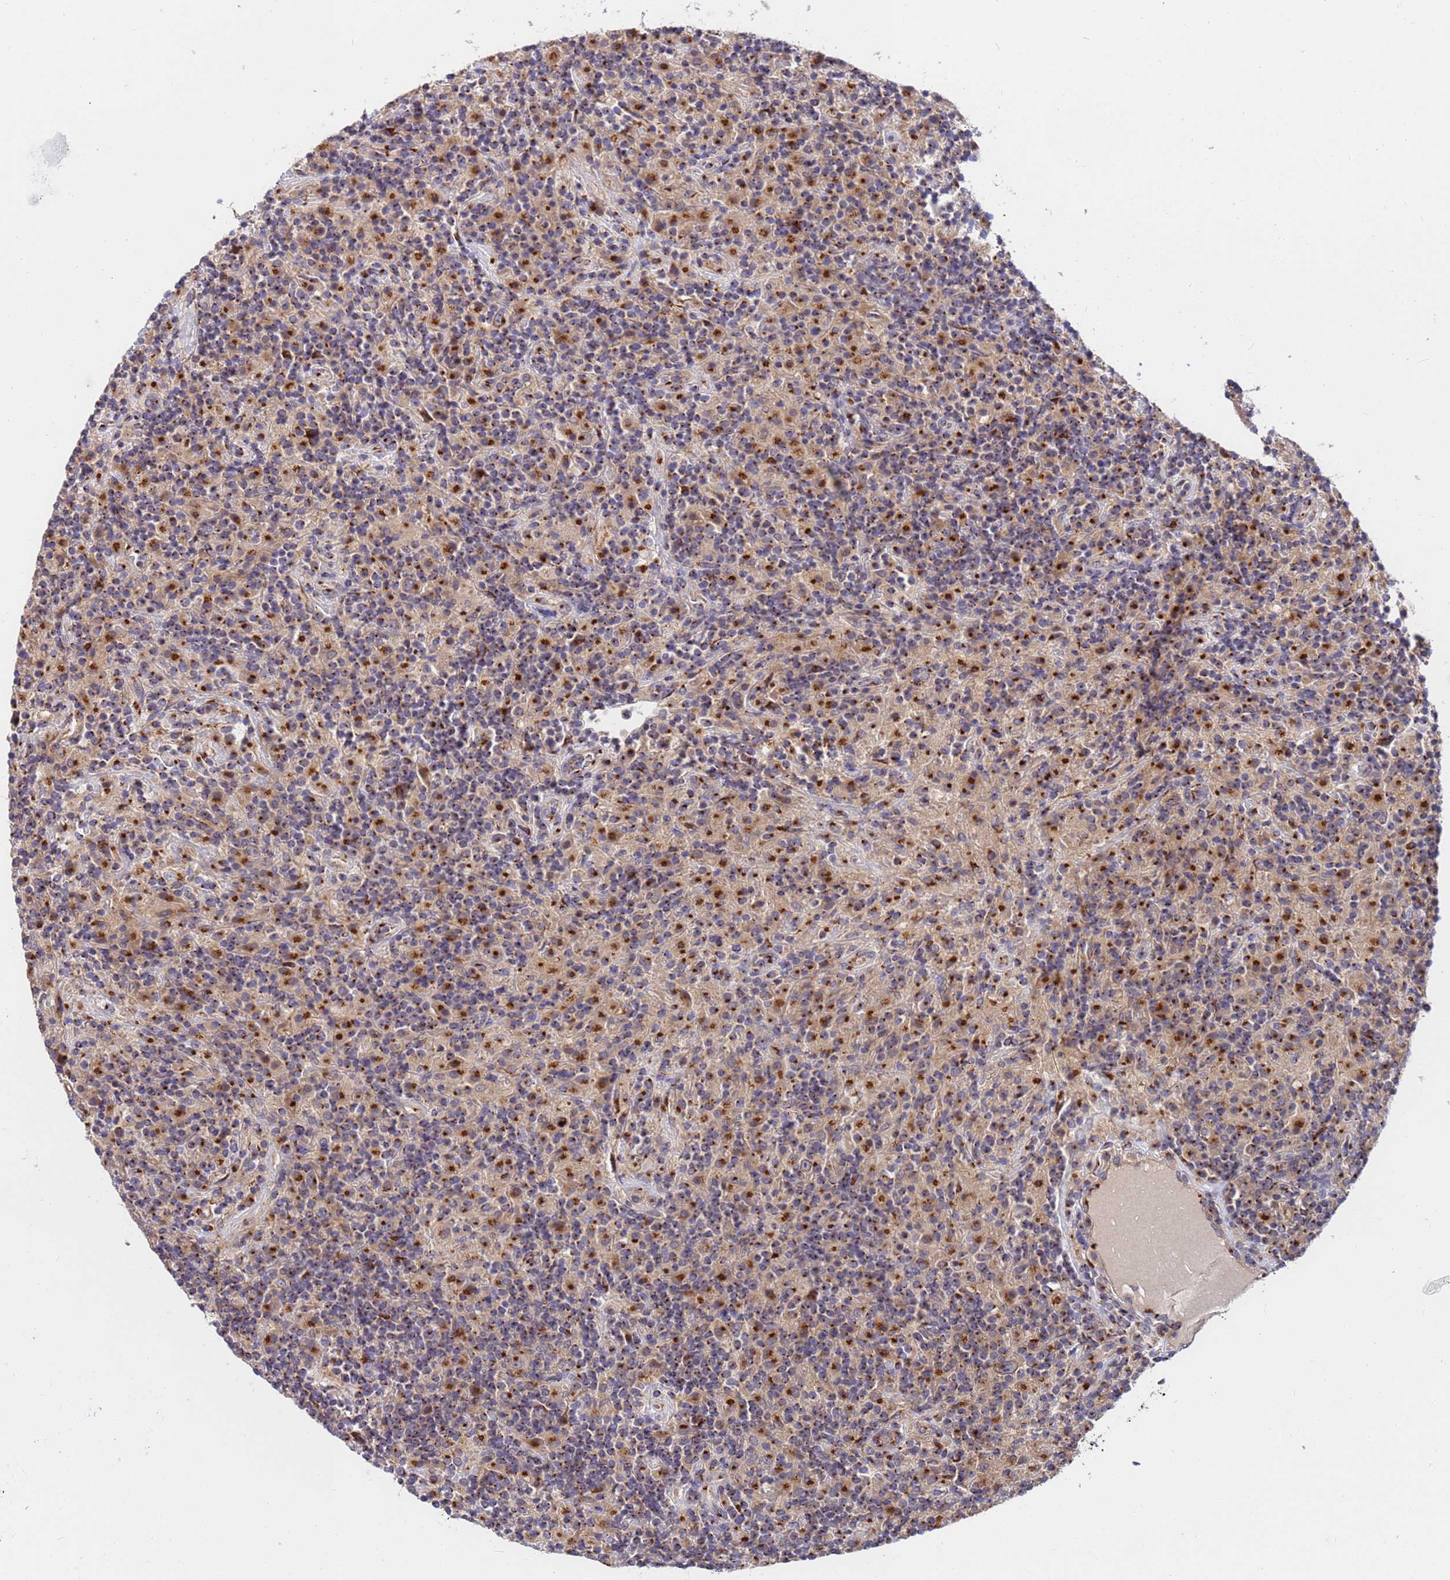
{"staining": {"intensity": "moderate", "quantity": ">75%", "location": "cytoplasmic/membranous"}, "tissue": "lymphoma", "cell_type": "Tumor cells", "image_type": "cancer", "snomed": [{"axis": "morphology", "description": "Hodgkin's disease, NOS"}, {"axis": "topography", "description": "Lymph node"}], "caption": "Protein staining of lymphoma tissue shows moderate cytoplasmic/membranous positivity in about >75% of tumor cells.", "gene": "HPS3", "patient": {"sex": "male", "age": 70}}